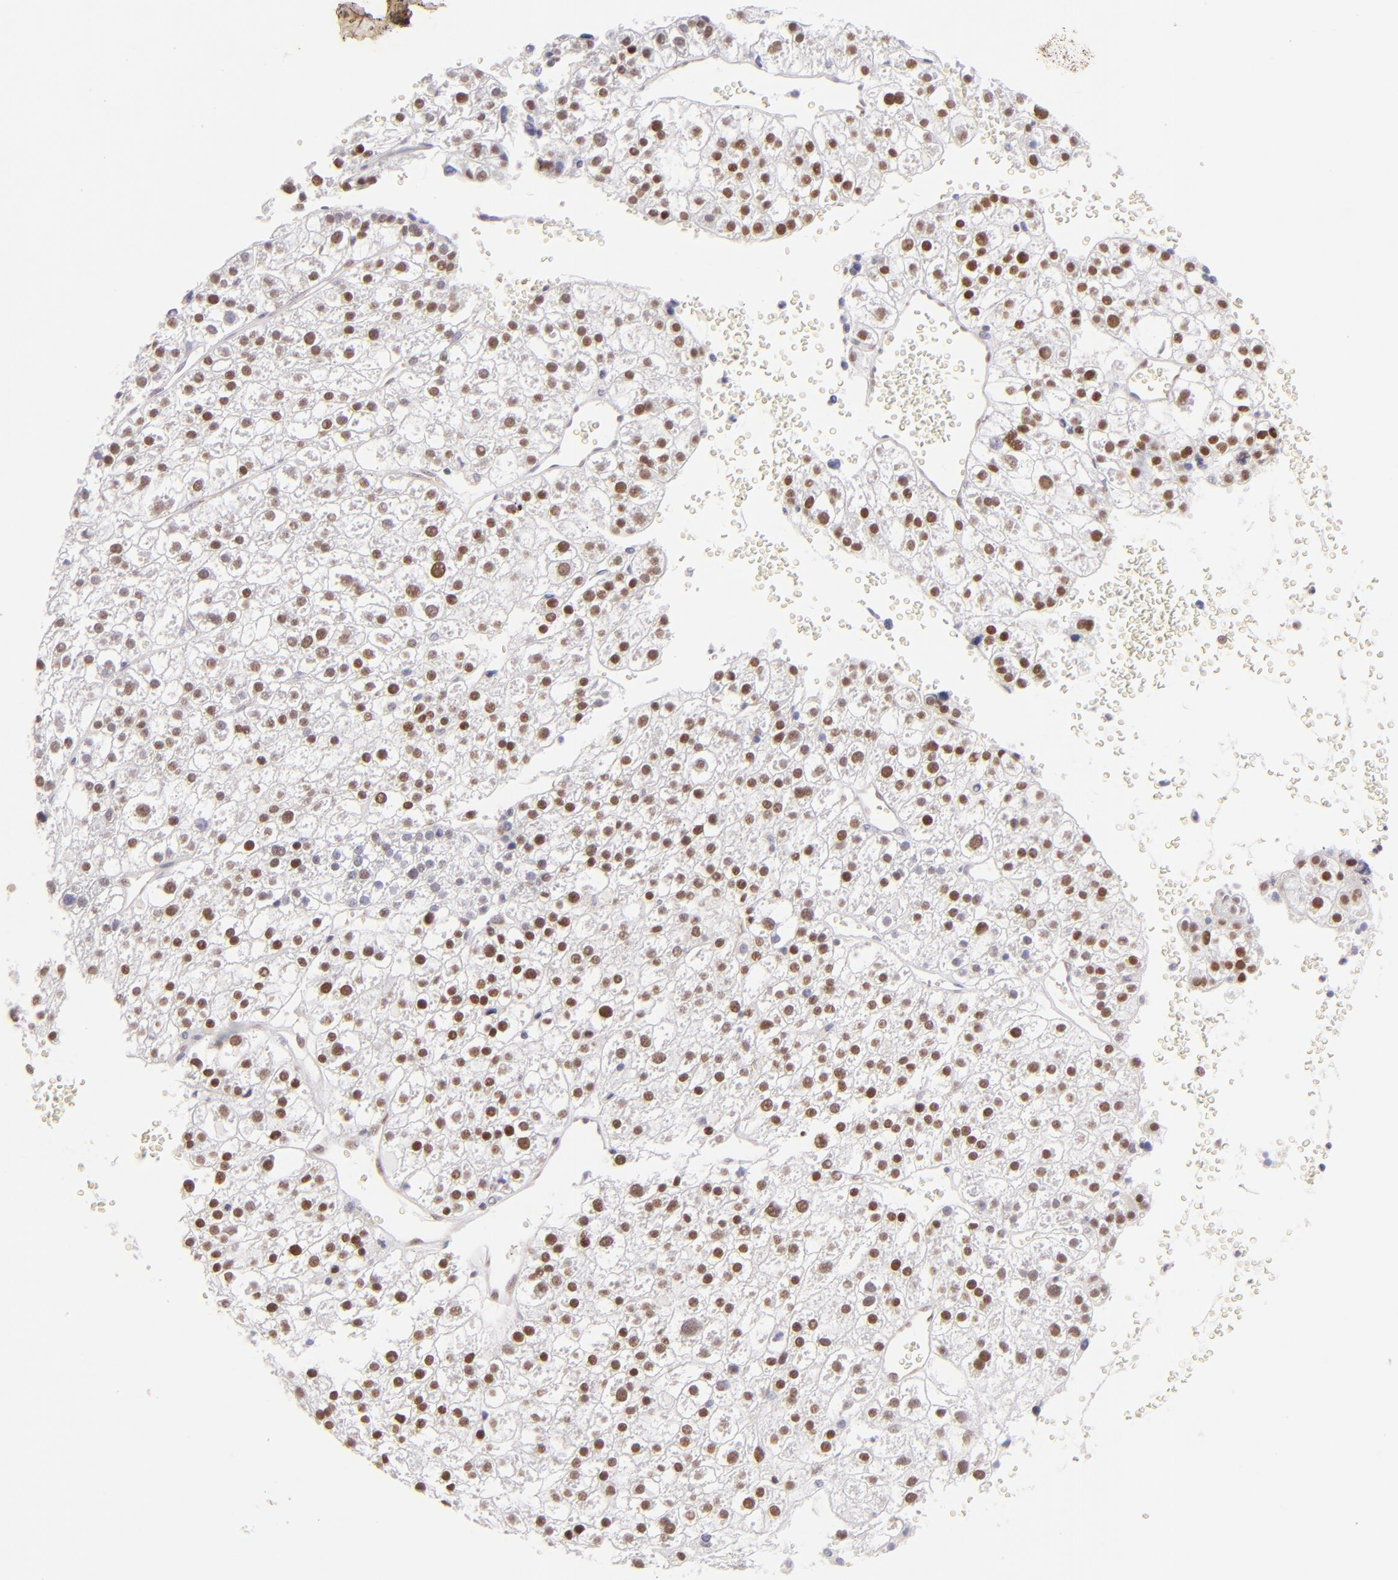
{"staining": {"intensity": "moderate", "quantity": "25%-75%", "location": "nuclear"}, "tissue": "liver cancer", "cell_type": "Tumor cells", "image_type": "cancer", "snomed": [{"axis": "morphology", "description": "Carcinoma, Hepatocellular, NOS"}, {"axis": "topography", "description": "Liver"}], "caption": "A brown stain highlights moderate nuclear staining of a protein in human liver cancer (hepatocellular carcinoma) tumor cells.", "gene": "POU2F1", "patient": {"sex": "female", "age": 85}}